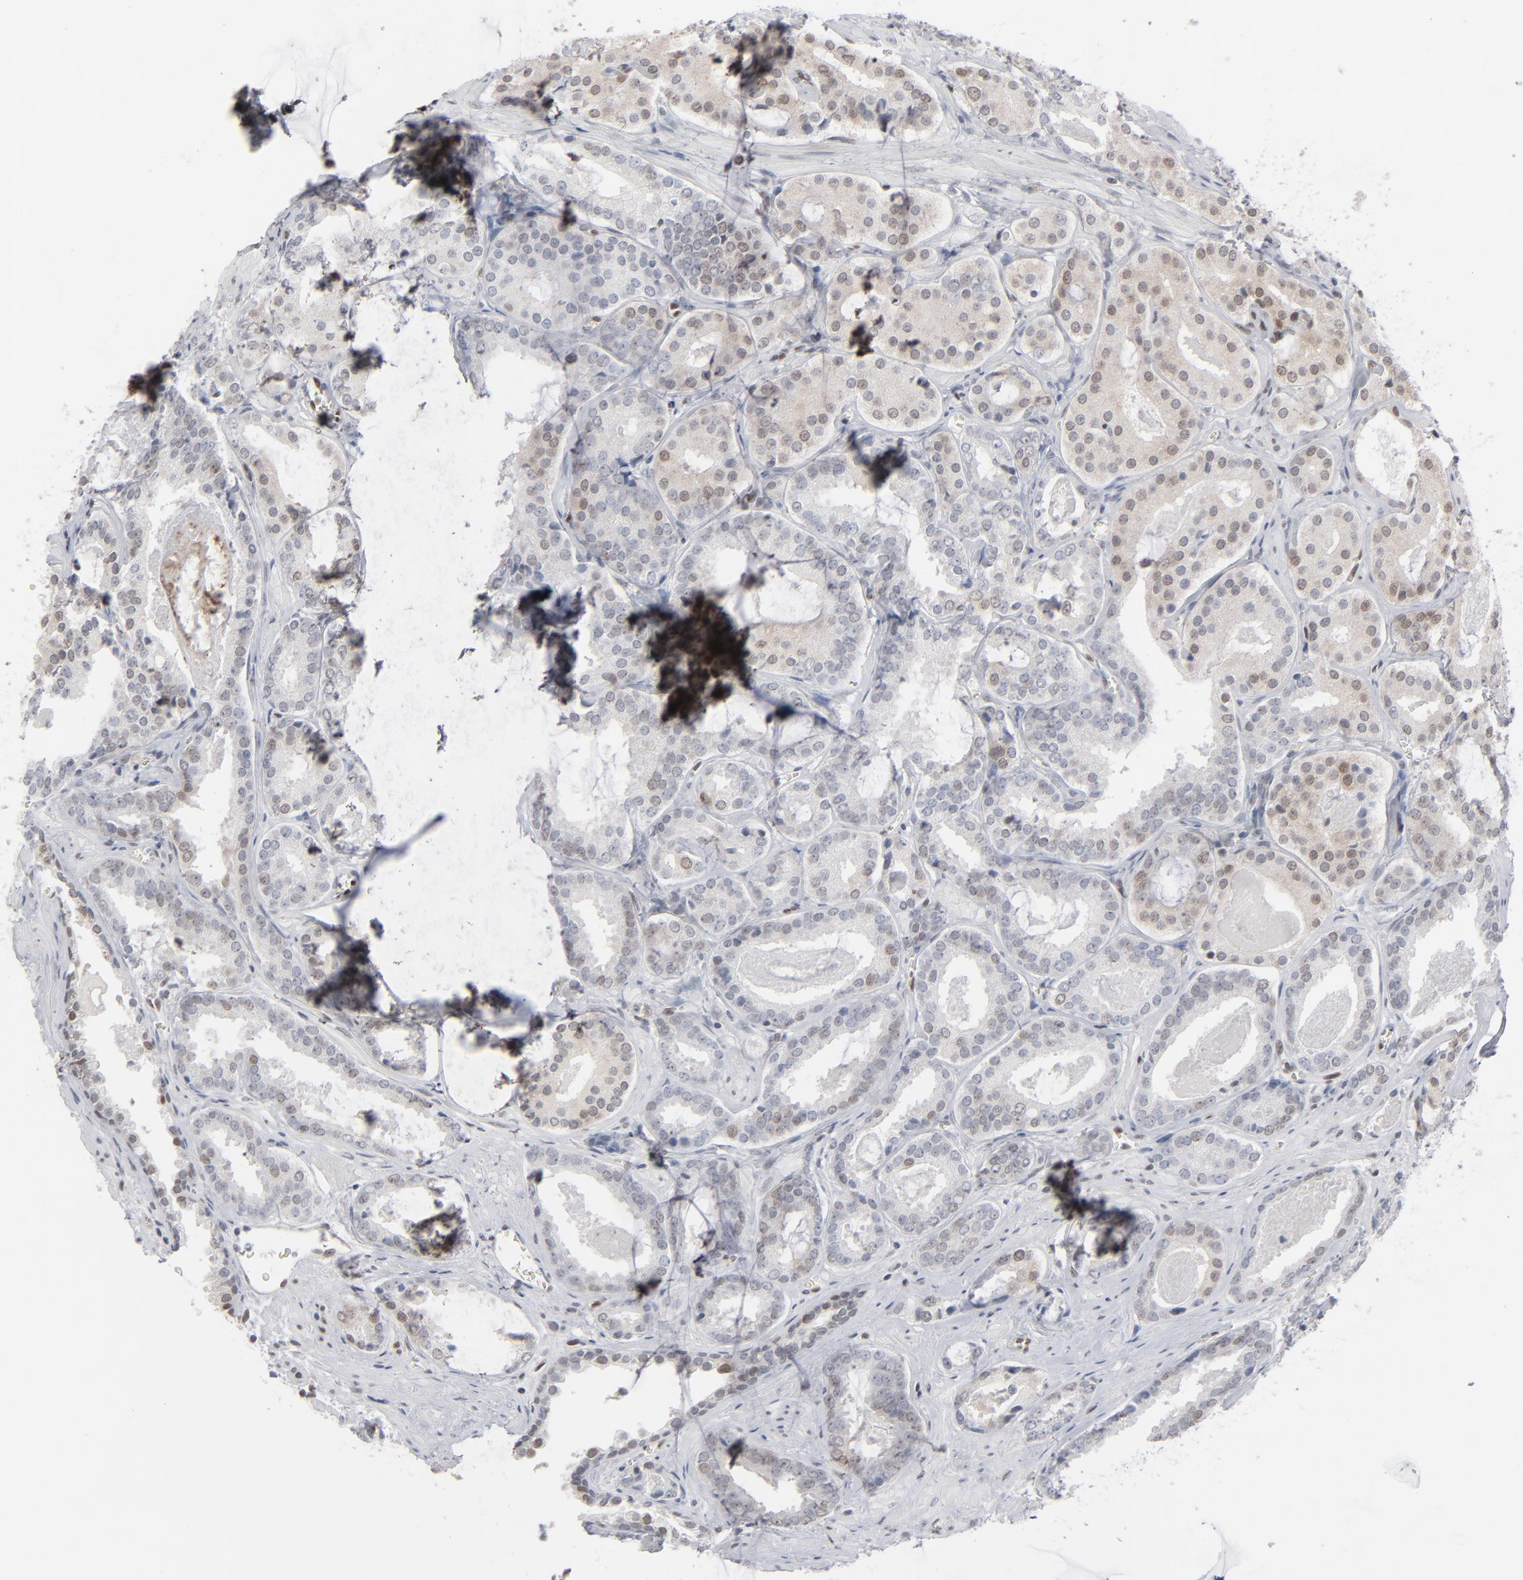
{"staining": {"intensity": "weak", "quantity": "<25%", "location": "cytoplasmic/membranous,nuclear"}, "tissue": "prostate cancer", "cell_type": "Tumor cells", "image_type": "cancer", "snomed": [{"axis": "morphology", "description": "Adenocarcinoma, Medium grade"}, {"axis": "topography", "description": "Prostate"}], "caption": "Prostate cancer was stained to show a protein in brown. There is no significant positivity in tumor cells.", "gene": "IRF9", "patient": {"sex": "male", "age": 64}}